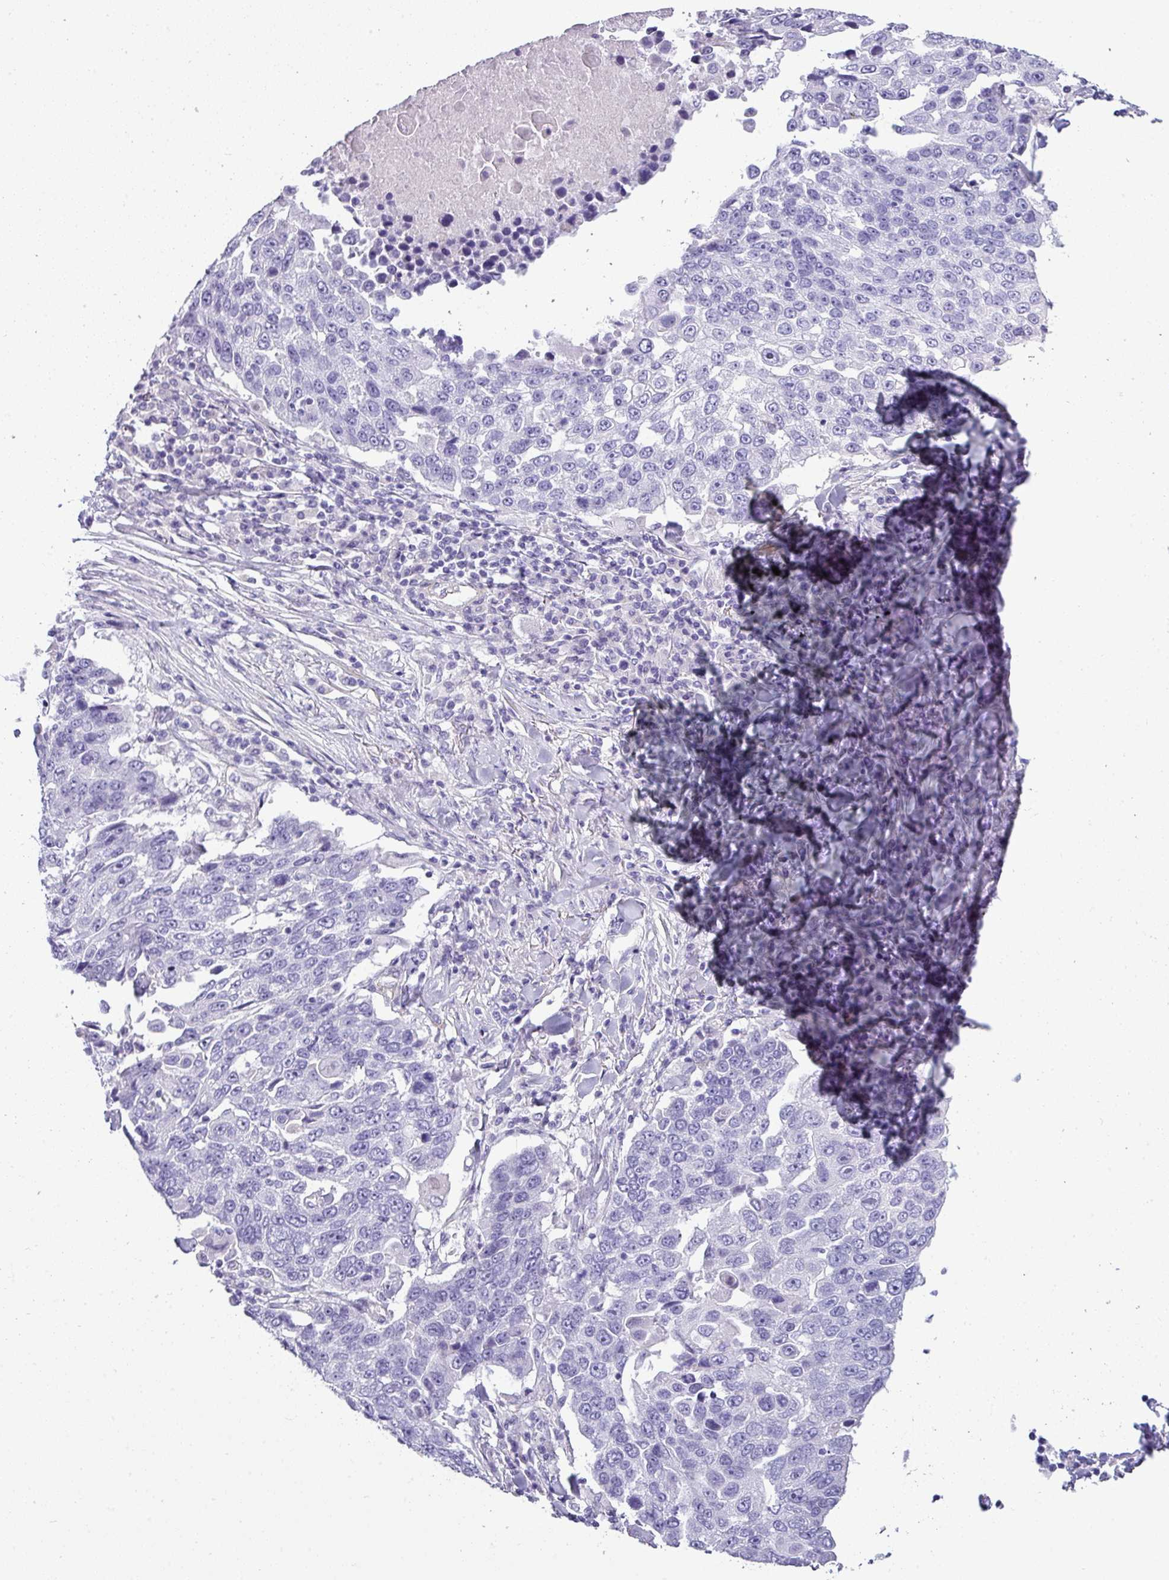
{"staining": {"intensity": "negative", "quantity": "none", "location": "none"}, "tissue": "lung cancer", "cell_type": "Tumor cells", "image_type": "cancer", "snomed": [{"axis": "morphology", "description": "Squamous cell carcinoma, NOS"}, {"axis": "topography", "description": "Lung"}], "caption": "High power microscopy photomicrograph of an immunohistochemistry (IHC) histopathology image of lung squamous cell carcinoma, revealing no significant positivity in tumor cells. (DAB IHC visualized using brightfield microscopy, high magnification).", "gene": "VCX2", "patient": {"sex": "male", "age": 66}}